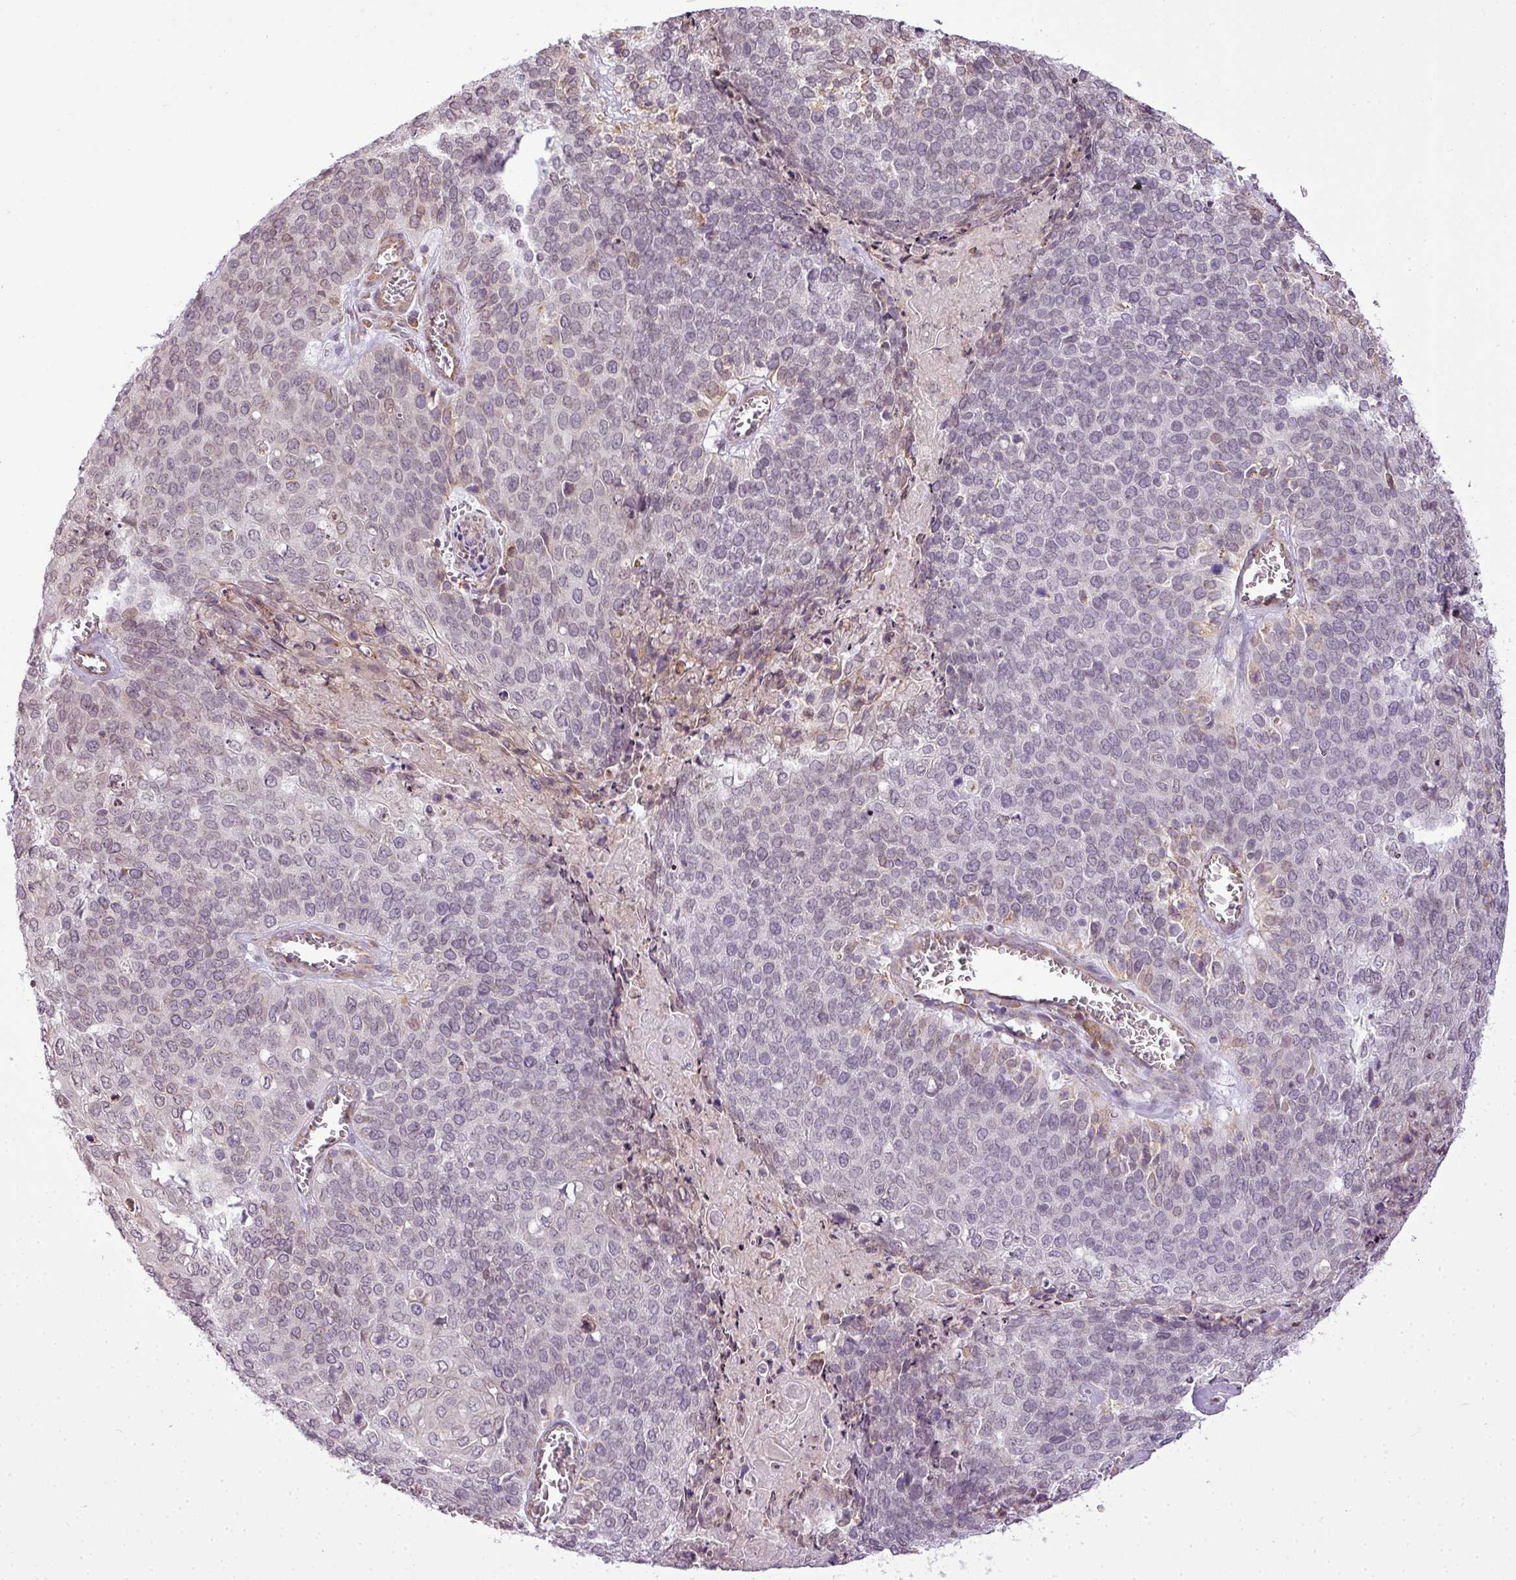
{"staining": {"intensity": "weak", "quantity": "<25%", "location": "nuclear"}, "tissue": "cervical cancer", "cell_type": "Tumor cells", "image_type": "cancer", "snomed": [{"axis": "morphology", "description": "Squamous cell carcinoma, NOS"}, {"axis": "topography", "description": "Cervix"}], "caption": "Immunohistochemical staining of cervical cancer (squamous cell carcinoma) reveals no significant staining in tumor cells.", "gene": "COX18", "patient": {"sex": "female", "age": 39}}